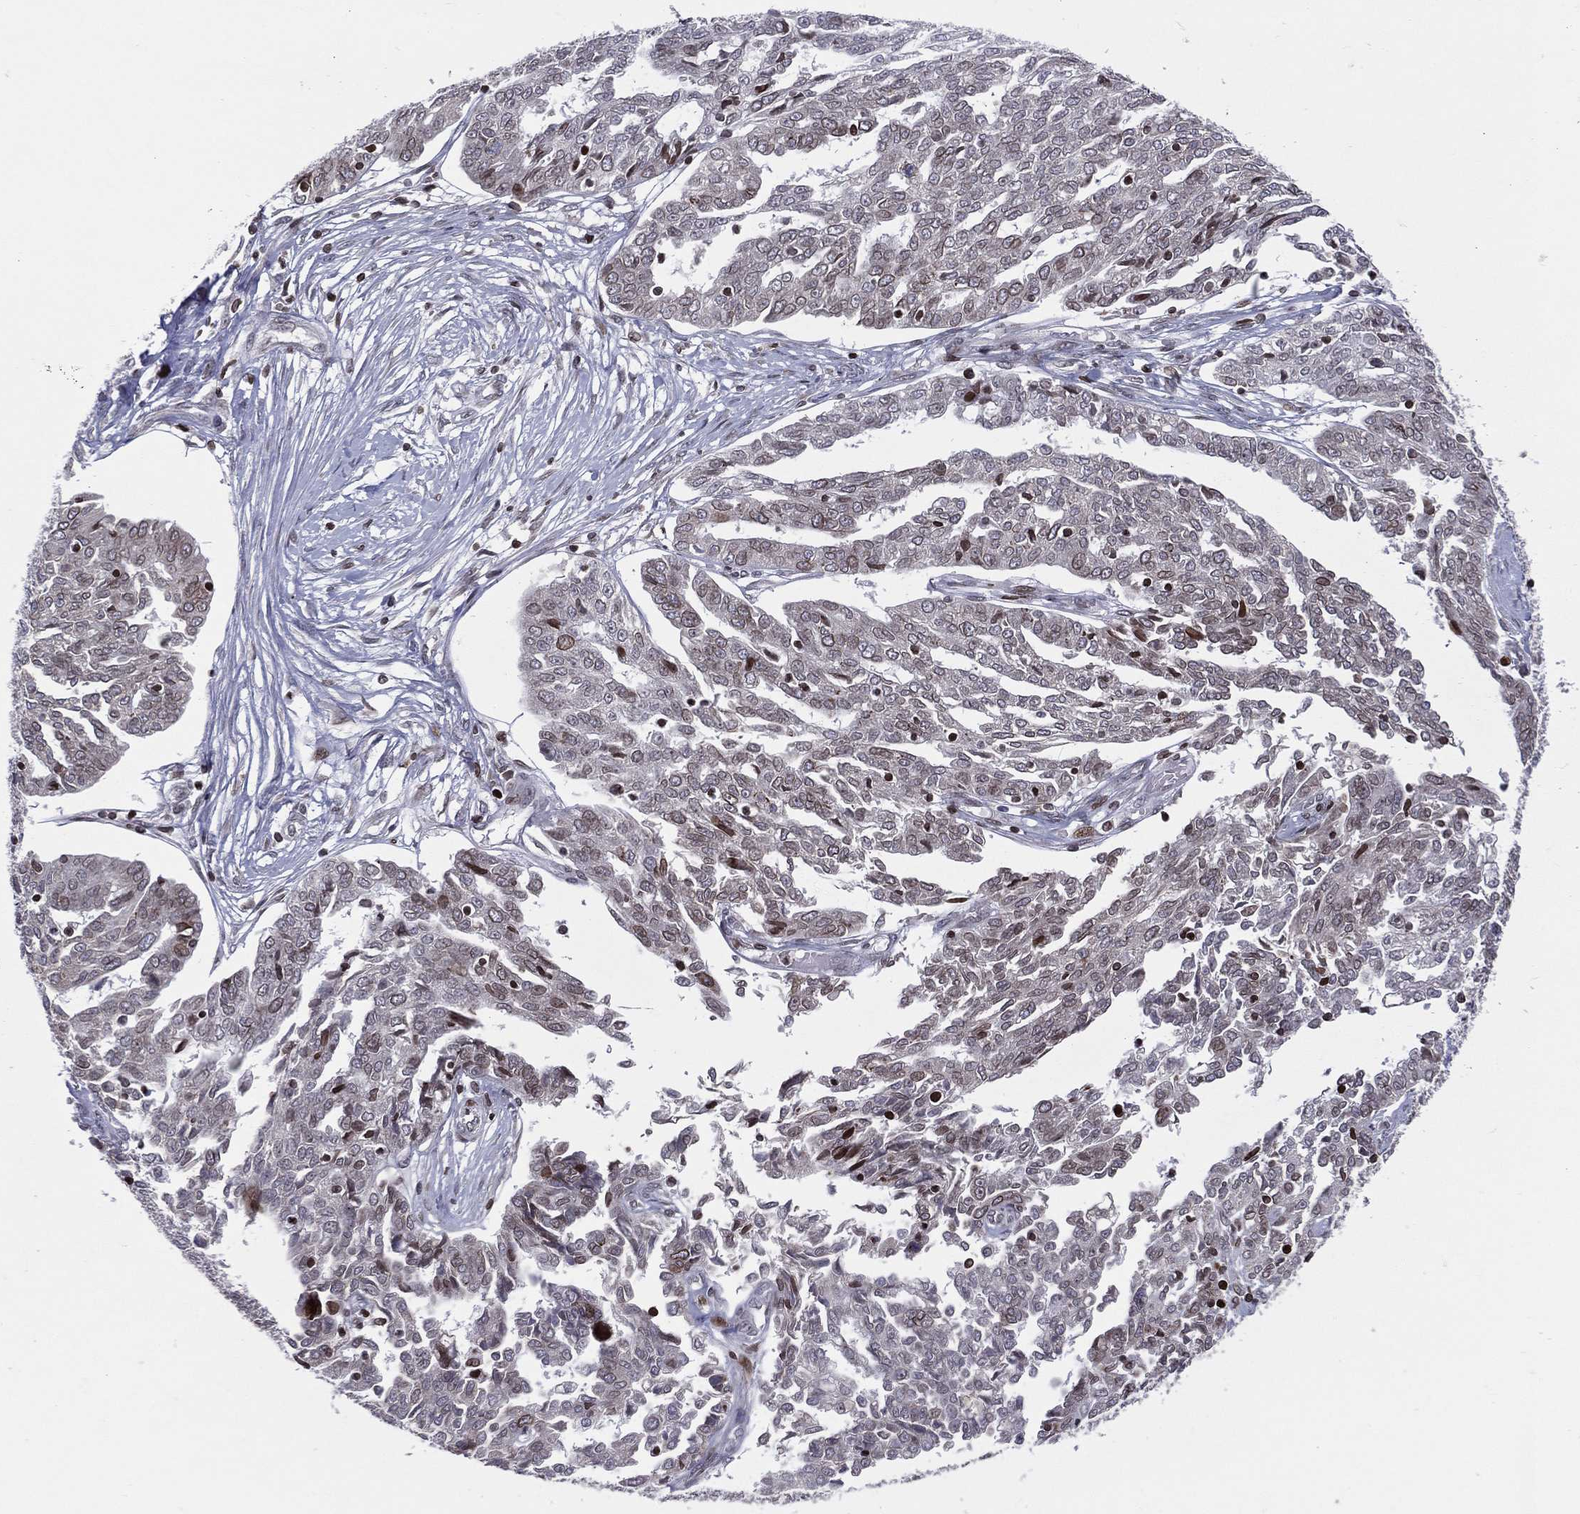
{"staining": {"intensity": "moderate", "quantity": "<25%", "location": "nuclear"}, "tissue": "ovarian cancer", "cell_type": "Tumor cells", "image_type": "cancer", "snomed": [{"axis": "morphology", "description": "Cystadenocarcinoma, serous, NOS"}, {"axis": "topography", "description": "Ovary"}], "caption": "The histopathology image exhibits a brown stain indicating the presence of a protein in the nuclear of tumor cells in serous cystadenocarcinoma (ovarian).", "gene": "DBF4B", "patient": {"sex": "female", "age": 67}}